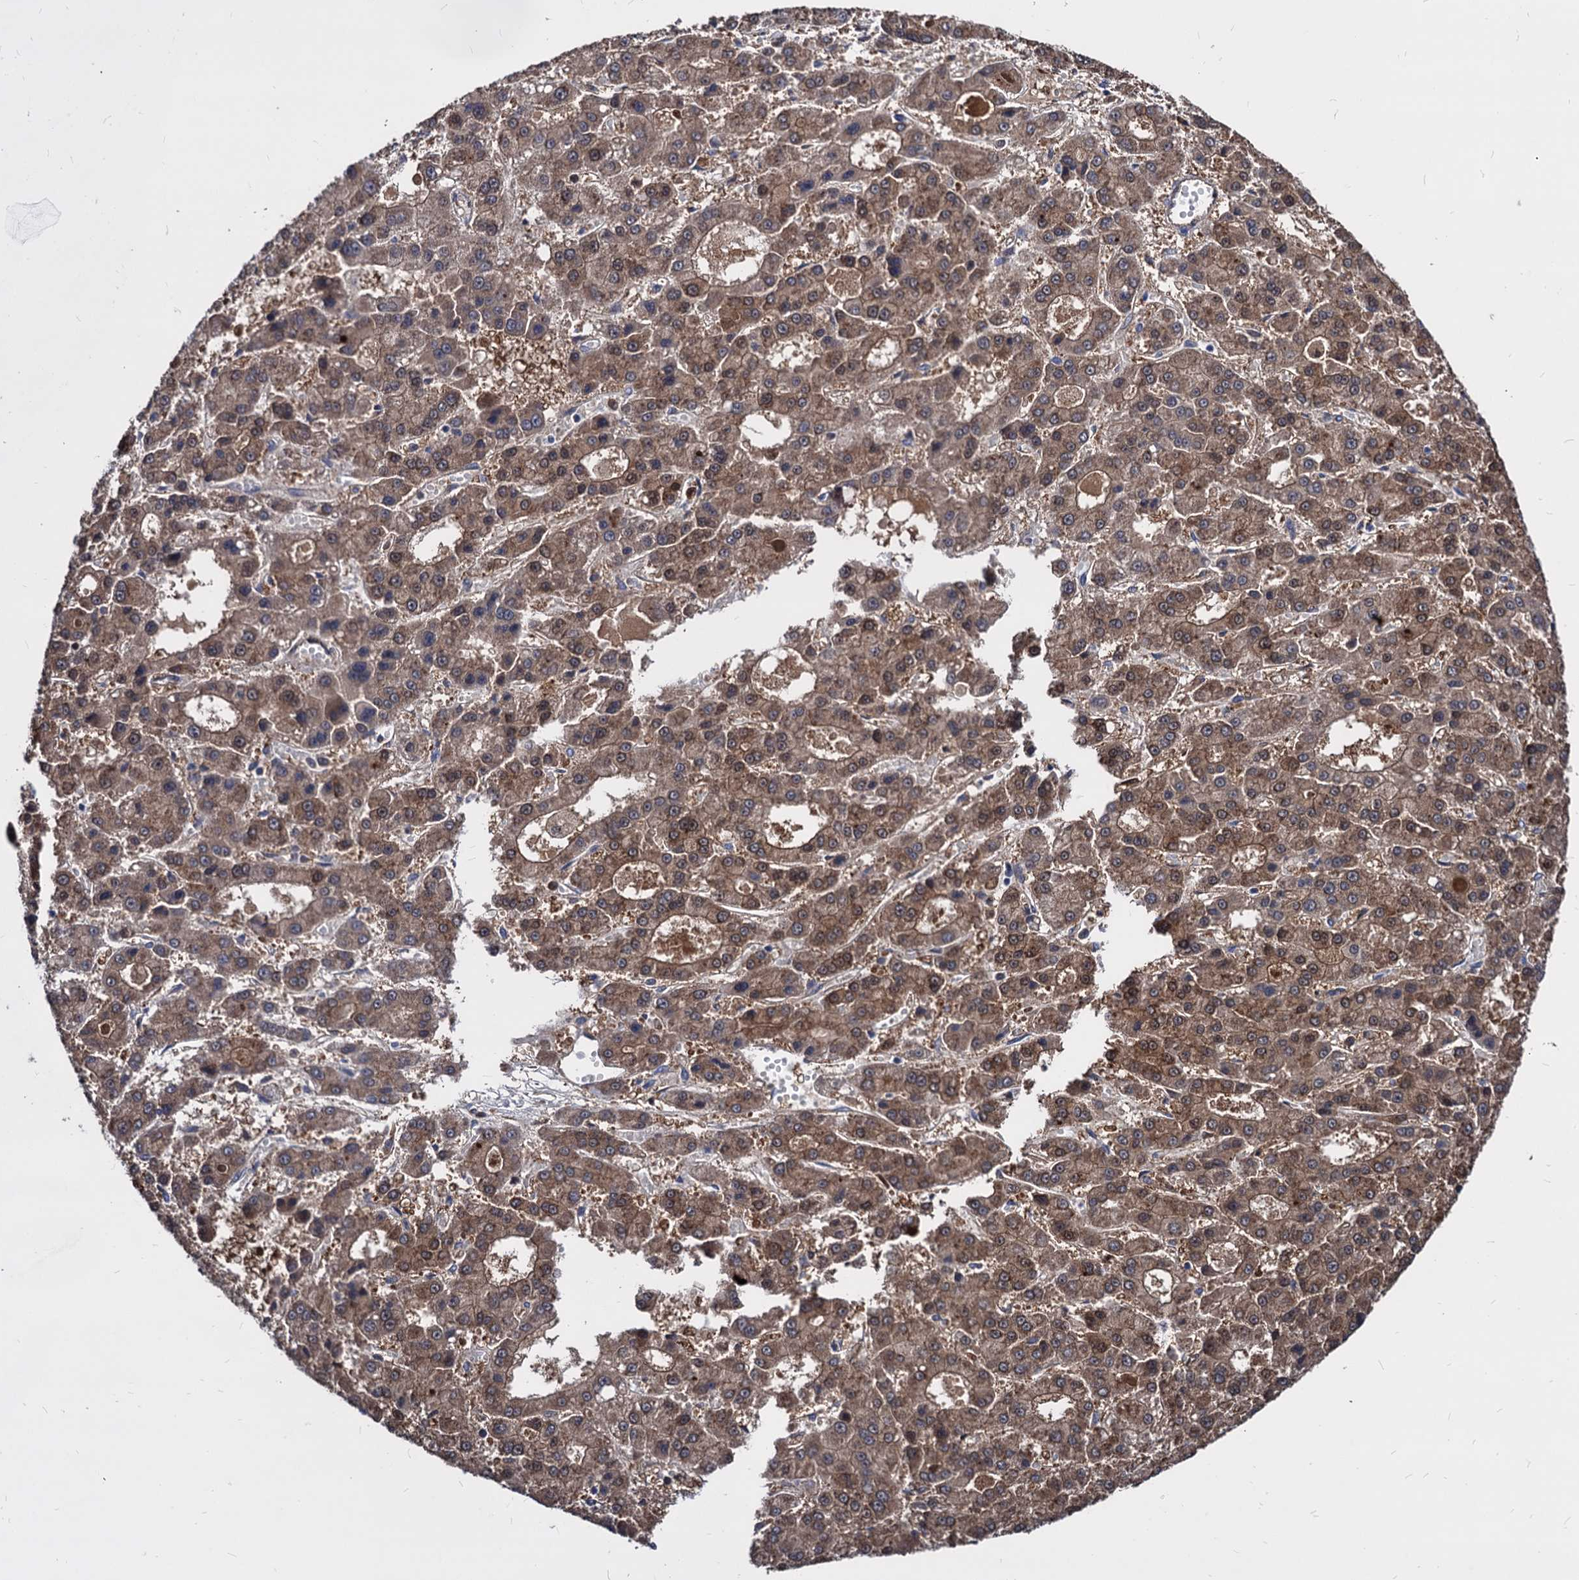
{"staining": {"intensity": "moderate", "quantity": ">75%", "location": "cytoplasmic/membranous"}, "tissue": "liver cancer", "cell_type": "Tumor cells", "image_type": "cancer", "snomed": [{"axis": "morphology", "description": "Carcinoma, Hepatocellular, NOS"}, {"axis": "topography", "description": "Liver"}], "caption": "There is medium levels of moderate cytoplasmic/membranous expression in tumor cells of liver hepatocellular carcinoma, as demonstrated by immunohistochemical staining (brown color).", "gene": "CPPED1", "patient": {"sex": "male", "age": 70}}